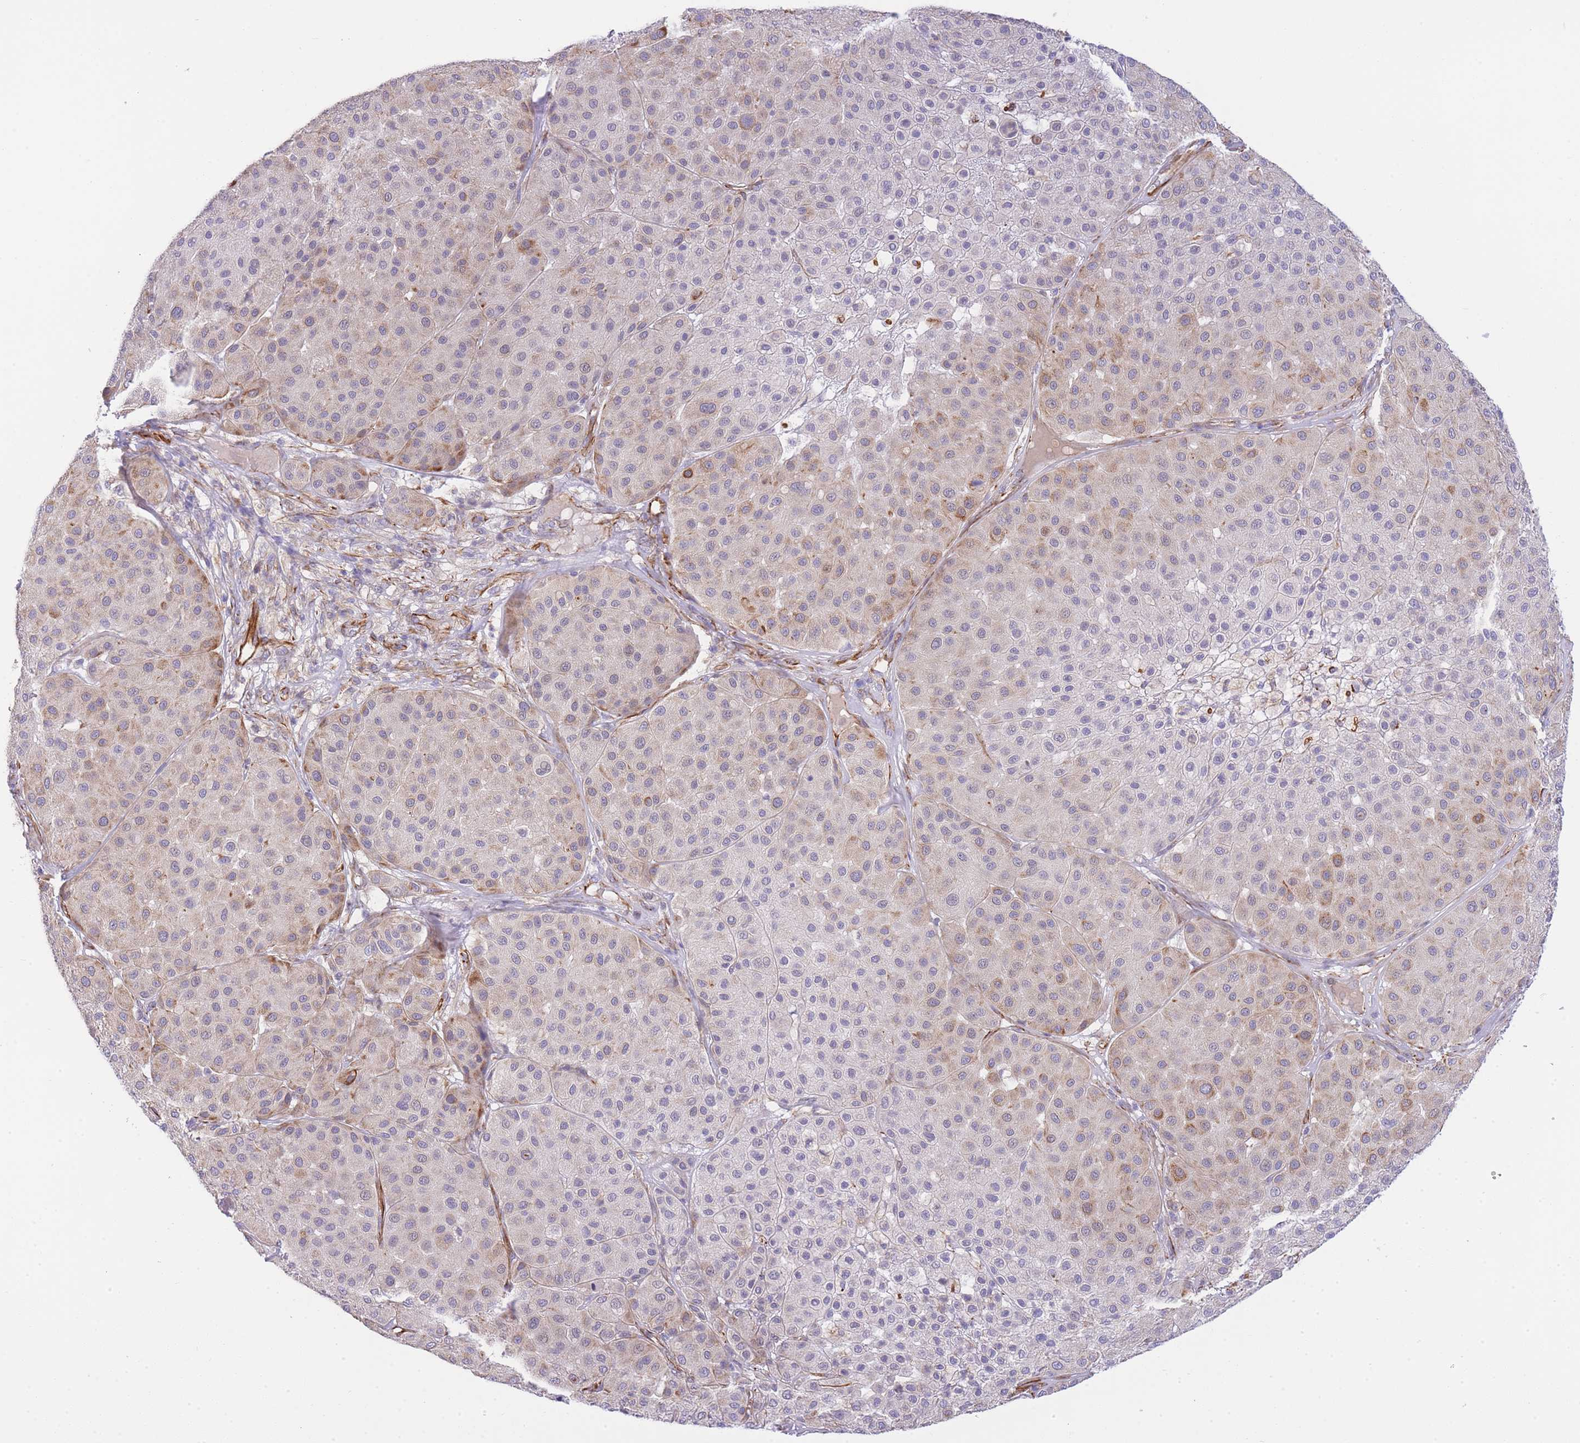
{"staining": {"intensity": "moderate", "quantity": "<25%", "location": "cytoplasmic/membranous"}, "tissue": "melanoma", "cell_type": "Tumor cells", "image_type": "cancer", "snomed": [{"axis": "morphology", "description": "Malignant melanoma, Metastatic site"}, {"axis": "topography", "description": "Smooth muscle"}], "caption": "This histopathology image displays melanoma stained with IHC to label a protein in brown. The cytoplasmic/membranous of tumor cells show moderate positivity for the protein. Nuclei are counter-stained blue.", "gene": "ECPAS", "patient": {"sex": "male", "age": 41}}